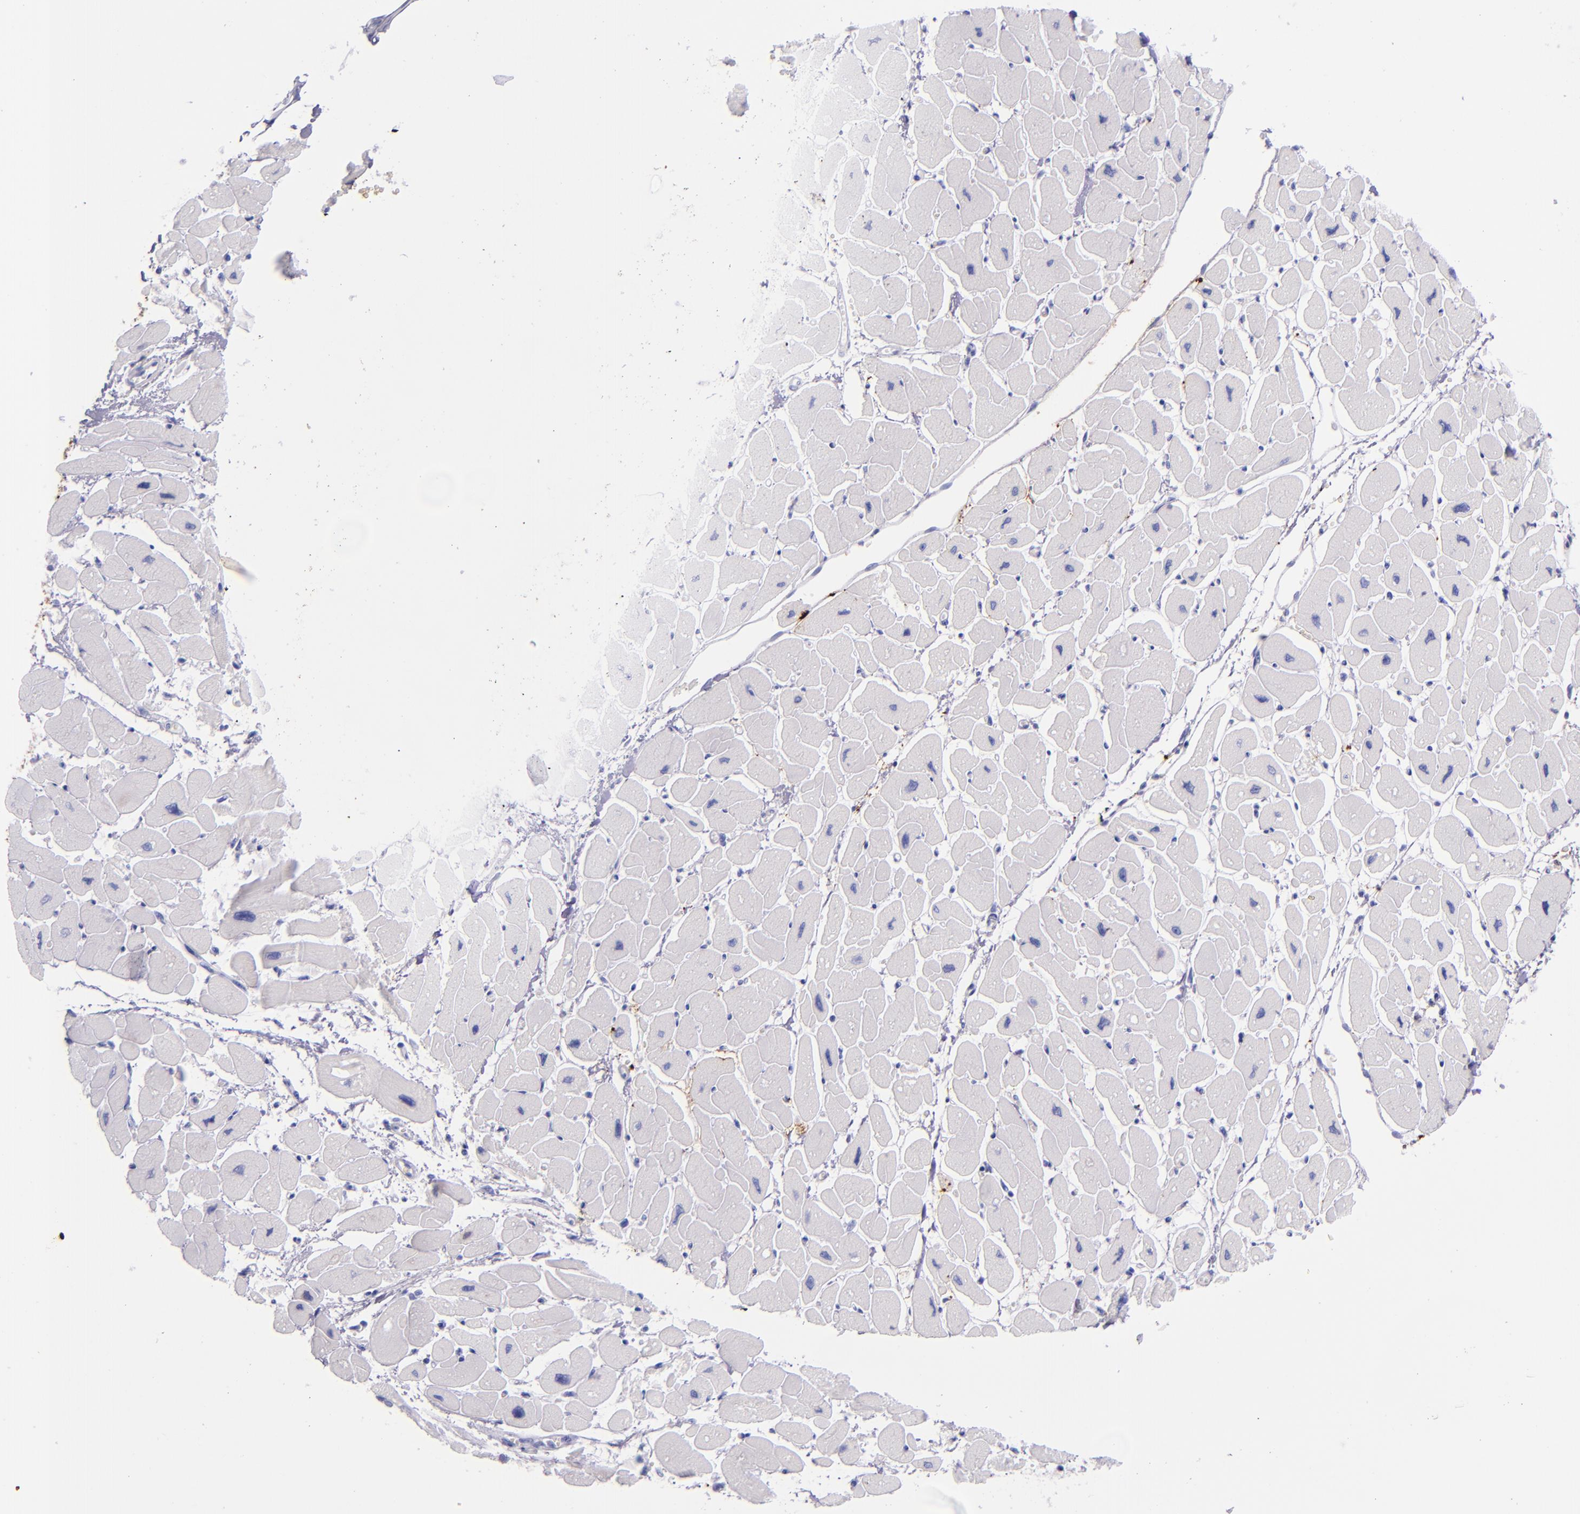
{"staining": {"intensity": "negative", "quantity": "none", "location": "none"}, "tissue": "heart muscle", "cell_type": "Cardiomyocytes", "image_type": "normal", "snomed": [{"axis": "morphology", "description": "Normal tissue, NOS"}, {"axis": "topography", "description": "Heart"}], "caption": "A micrograph of heart muscle stained for a protein exhibits no brown staining in cardiomyocytes. Brightfield microscopy of IHC stained with DAB (3,3'-diaminobenzidine) (brown) and hematoxylin (blue), captured at high magnification.", "gene": "SFTPA2", "patient": {"sex": "female", "age": 54}}